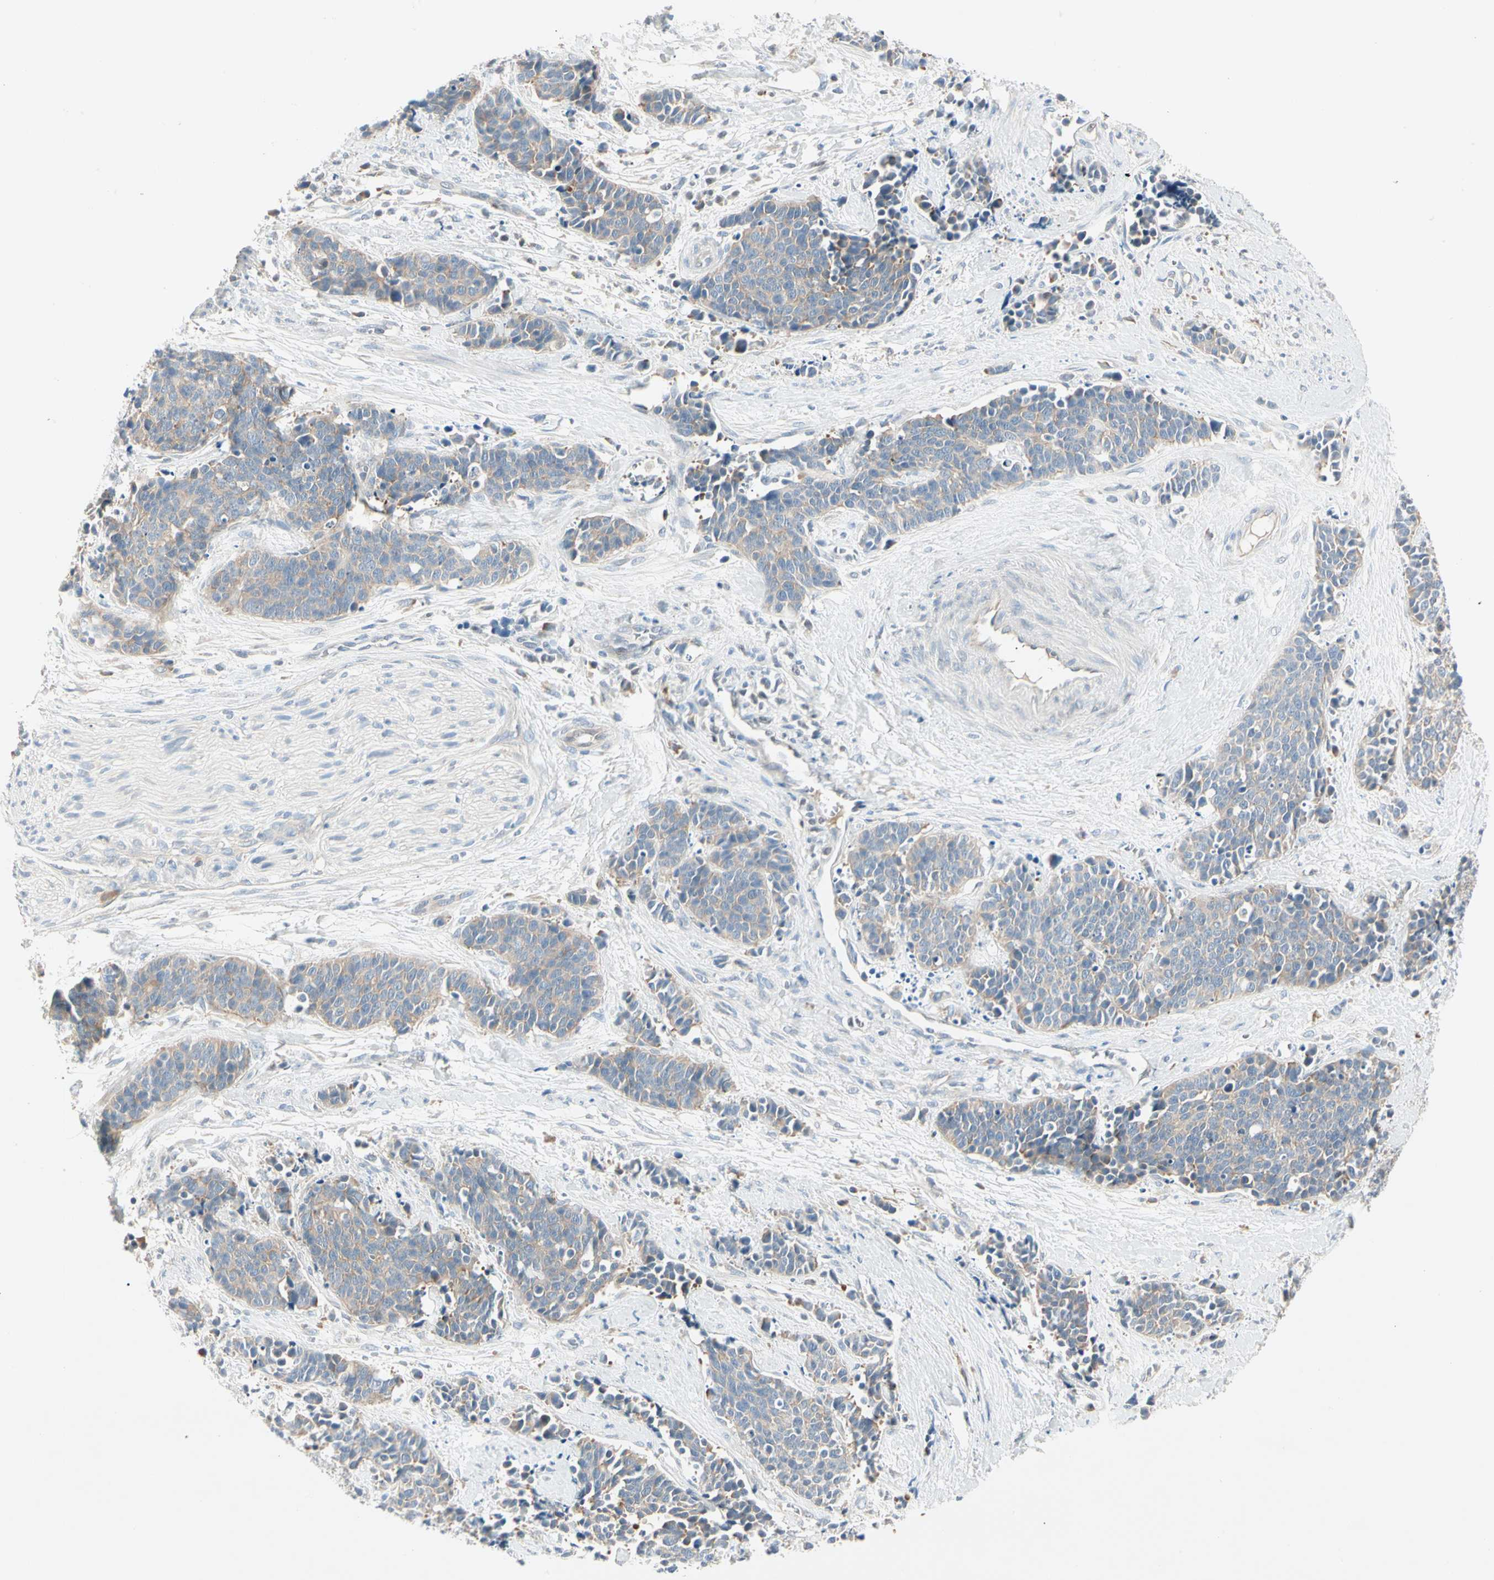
{"staining": {"intensity": "weak", "quantity": ">75%", "location": "cytoplasmic/membranous"}, "tissue": "cervical cancer", "cell_type": "Tumor cells", "image_type": "cancer", "snomed": [{"axis": "morphology", "description": "Squamous cell carcinoma, NOS"}, {"axis": "topography", "description": "Cervix"}], "caption": "A photomicrograph showing weak cytoplasmic/membranous expression in about >75% of tumor cells in cervical cancer, as visualized by brown immunohistochemical staining.", "gene": "IL1R1", "patient": {"sex": "female", "age": 35}}